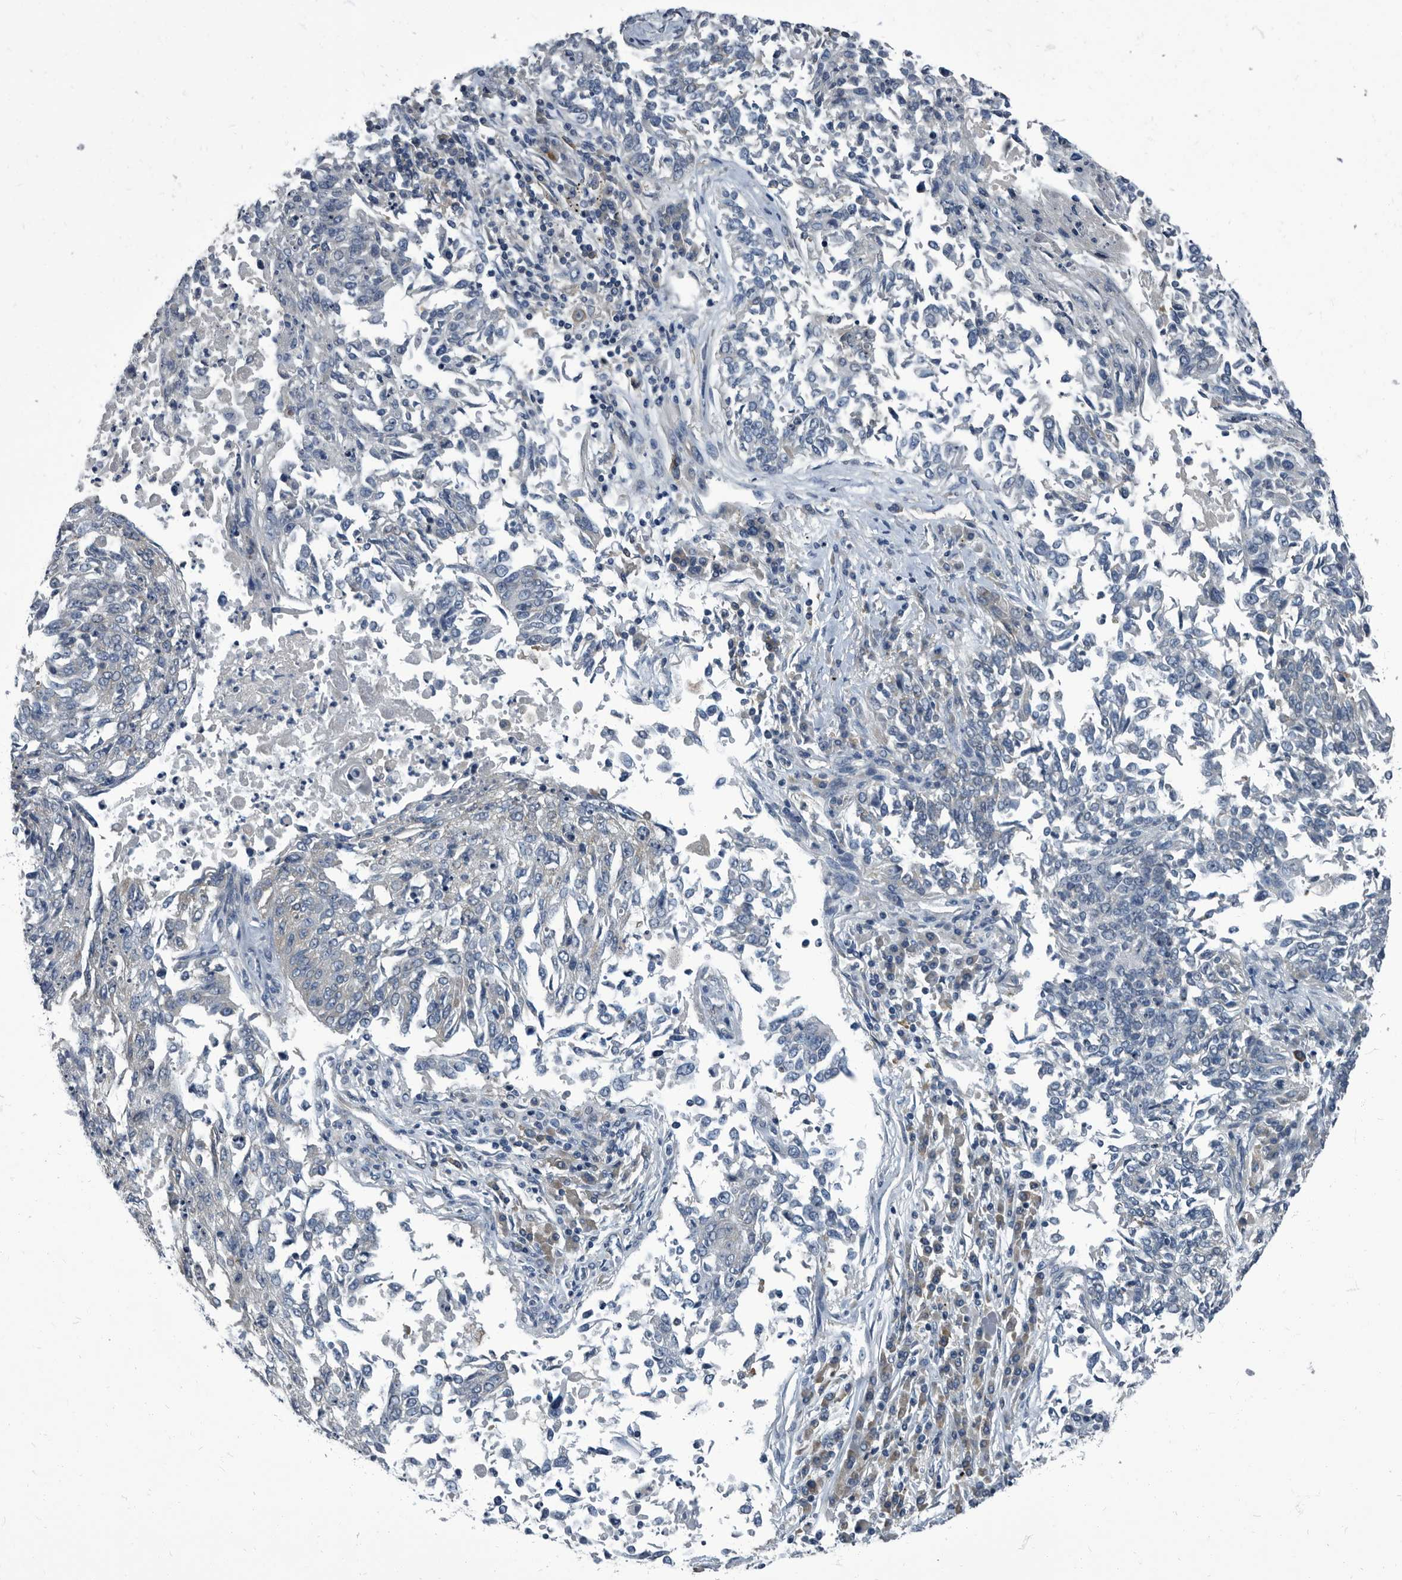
{"staining": {"intensity": "negative", "quantity": "none", "location": "none"}, "tissue": "lung cancer", "cell_type": "Tumor cells", "image_type": "cancer", "snomed": [{"axis": "morphology", "description": "Normal tissue, NOS"}, {"axis": "morphology", "description": "Squamous cell carcinoma, NOS"}, {"axis": "topography", "description": "Cartilage tissue"}, {"axis": "topography", "description": "Bronchus"}, {"axis": "topography", "description": "Lung"}, {"axis": "topography", "description": "Peripheral nerve tissue"}], "caption": "The histopathology image displays no staining of tumor cells in lung cancer.", "gene": "CDV3", "patient": {"sex": "female", "age": 49}}